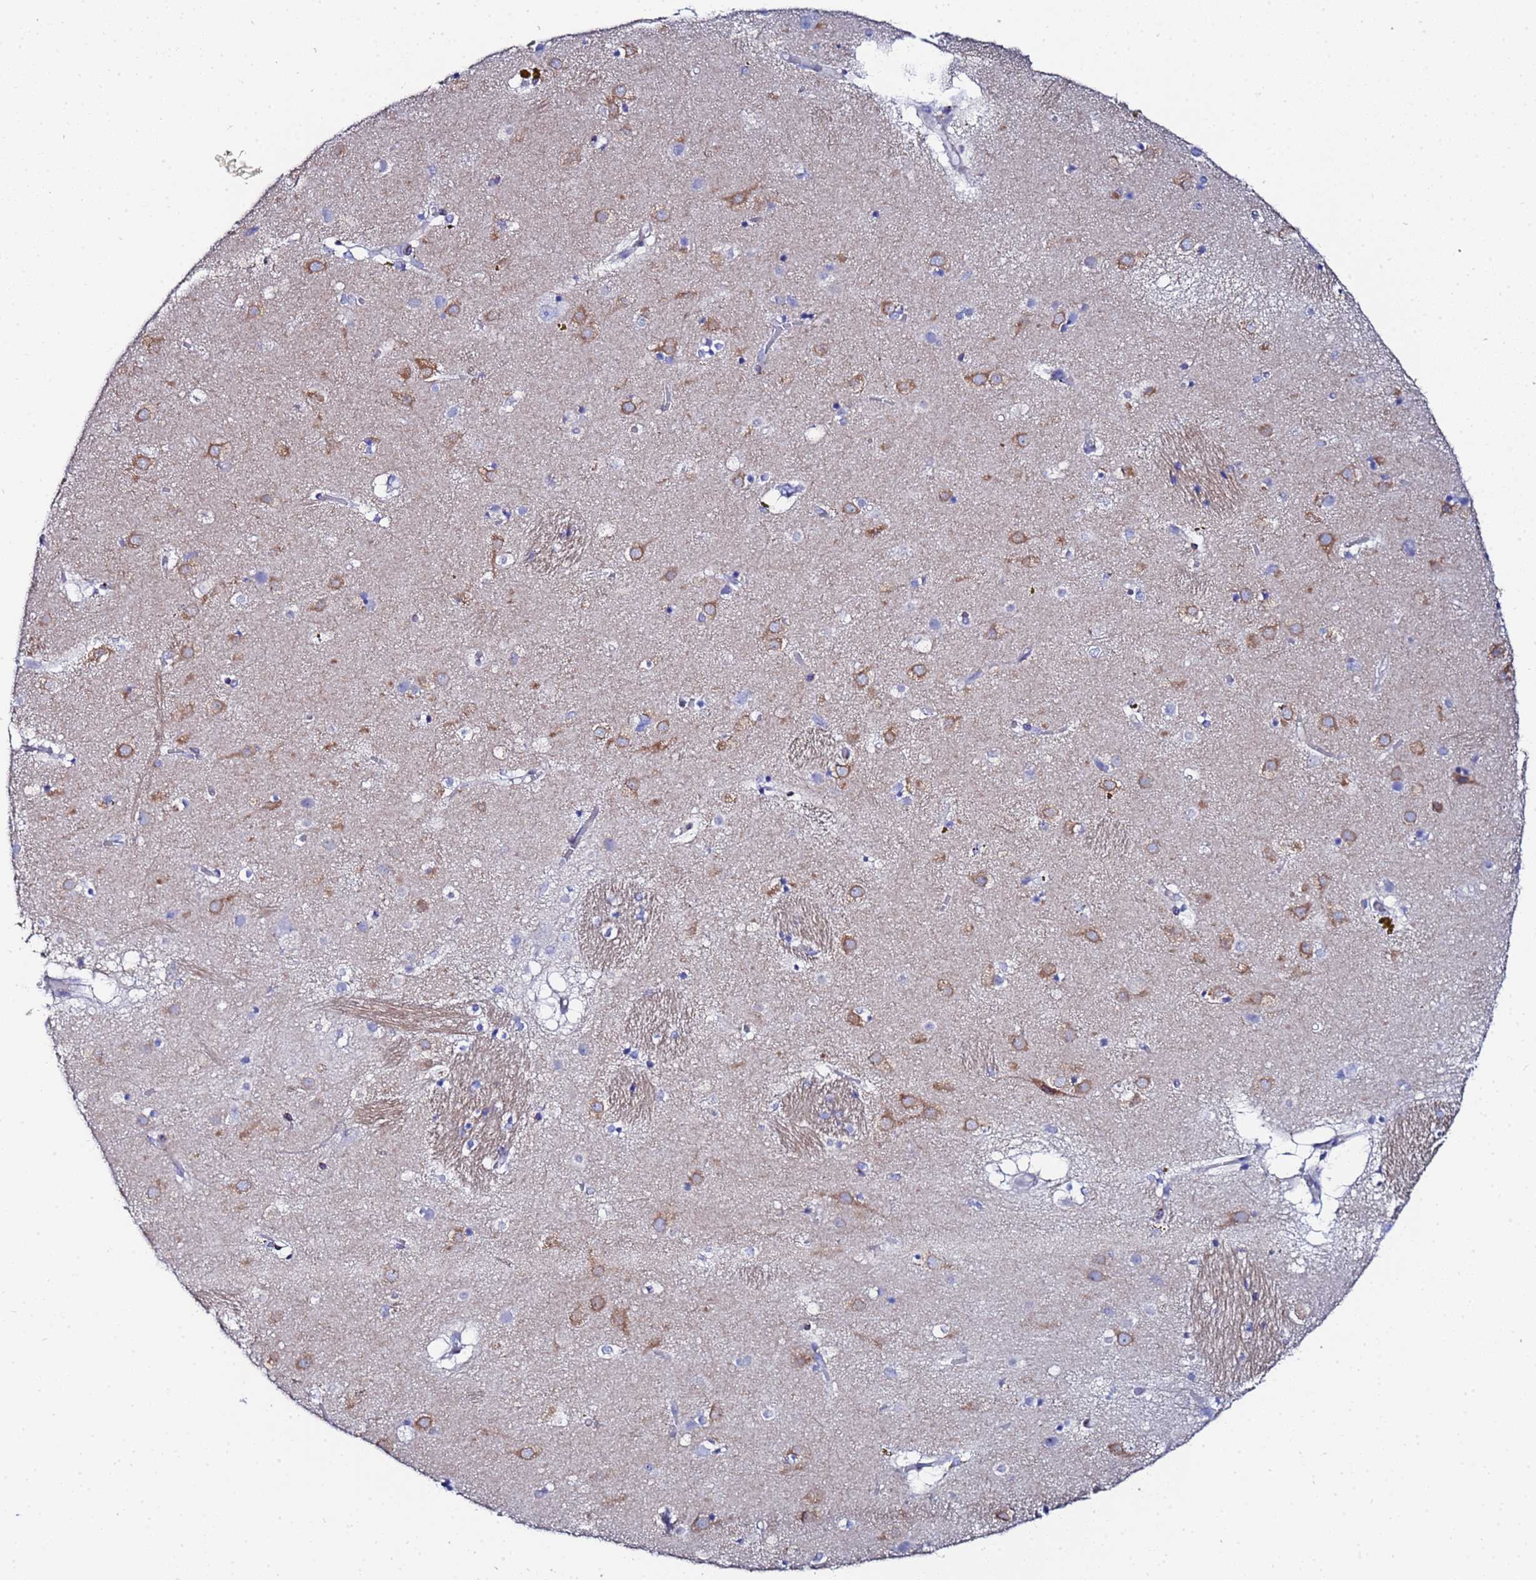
{"staining": {"intensity": "negative", "quantity": "none", "location": "none"}, "tissue": "caudate", "cell_type": "Glial cells", "image_type": "normal", "snomed": [{"axis": "morphology", "description": "Normal tissue, NOS"}, {"axis": "topography", "description": "Lateral ventricle wall"}], "caption": "The IHC photomicrograph has no significant expression in glial cells of caudate. (Immunohistochemistry (ihc), brightfield microscopy, high magnification).", "gene": "ZNF26", "patient": {"sex": "male", "age": 70}}